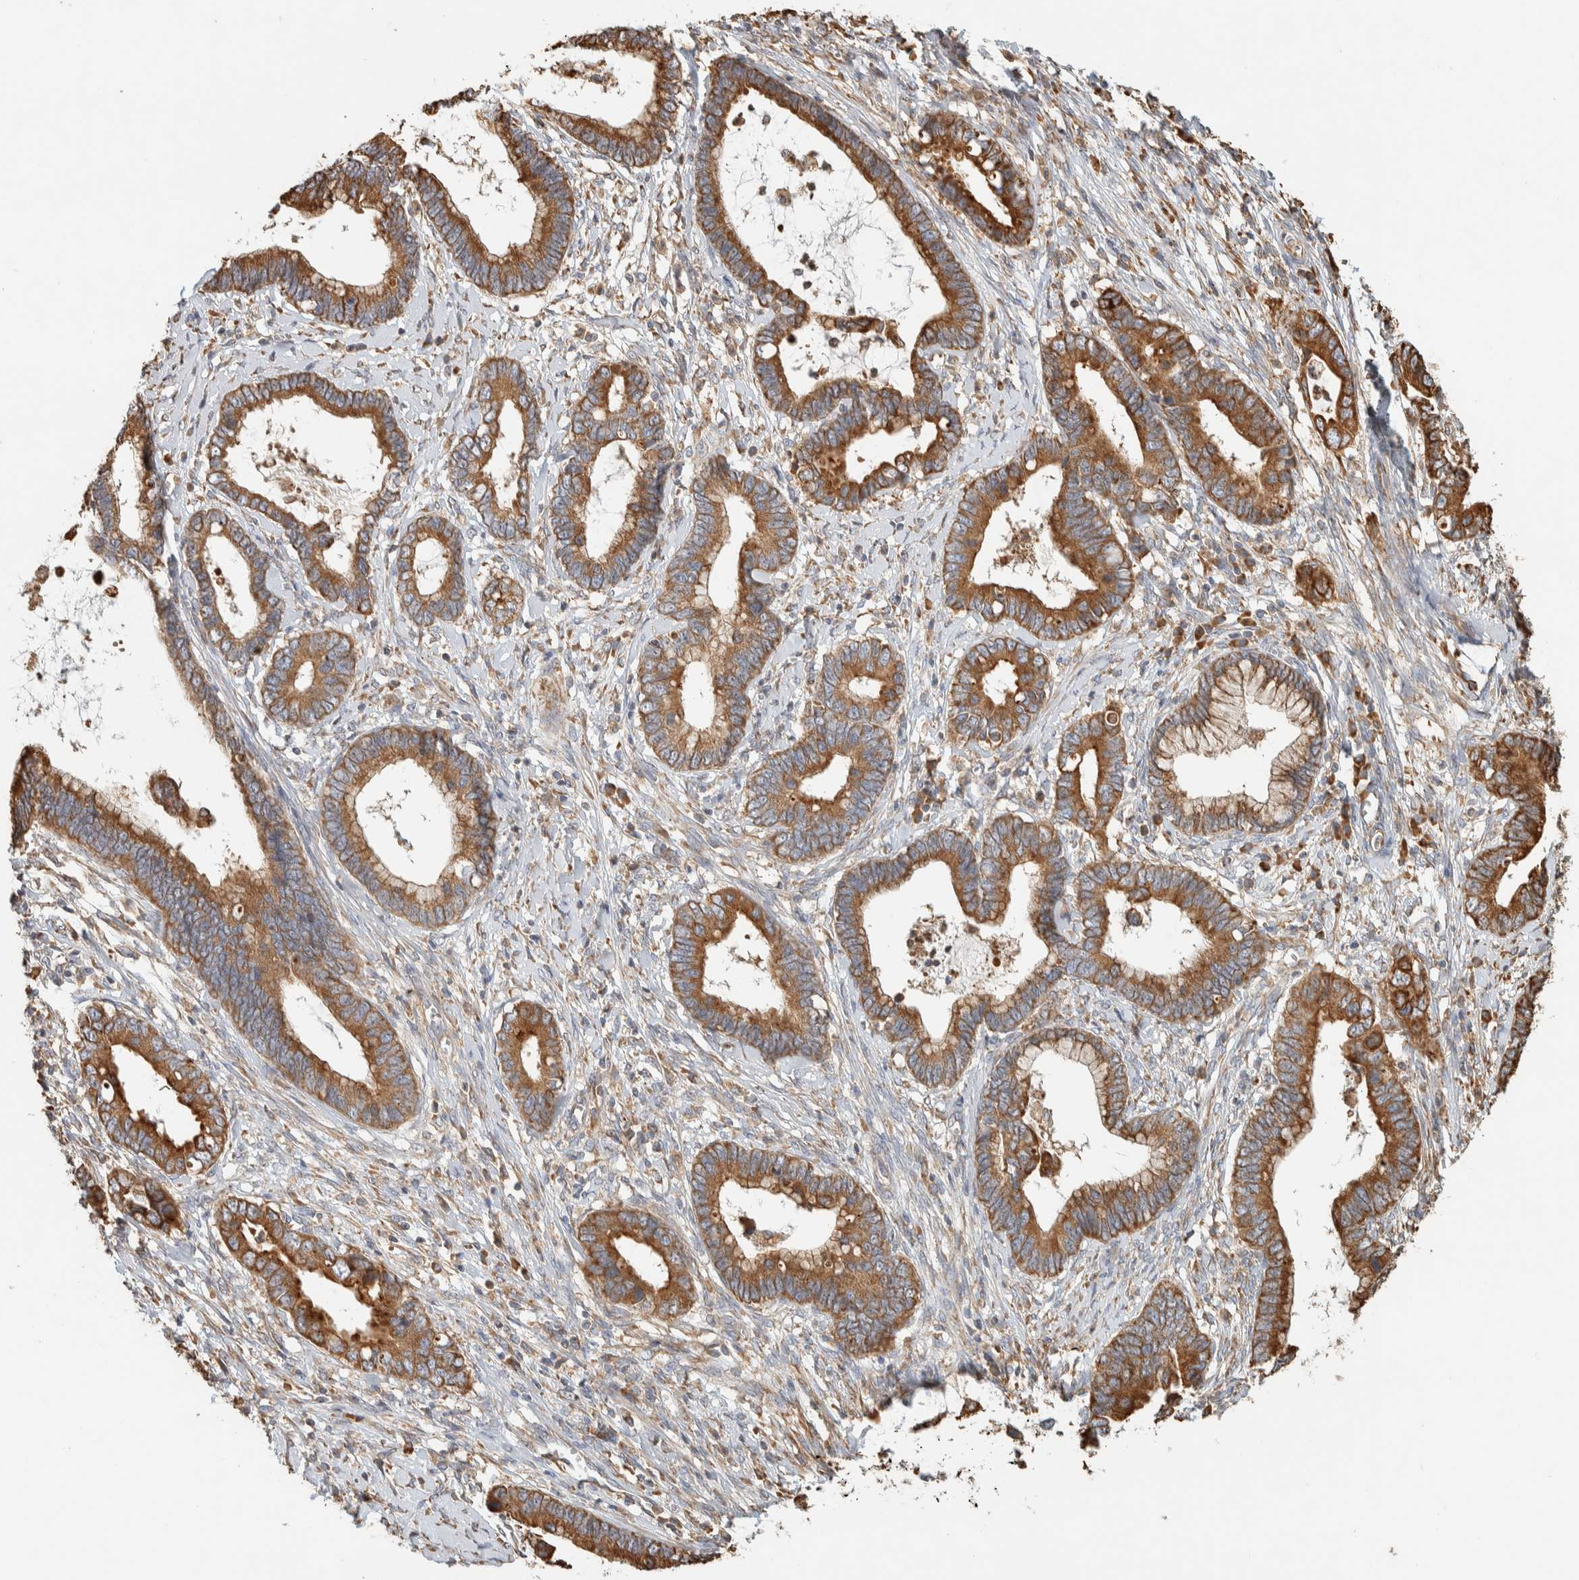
{"staining": {"intensity": "moderate", "quantity": ">75%", "location": "cytoplasmic/membranous"}, "tissue": "cervical cancer", "cell_type": "Tumor cells", "image_type": "cancer", "snomed": [{"axis": "morphology", "description": "Adenocarcinoma, NOS"}, {"axis": "topography", "description": "Cervix"}], "caption": "A photomicrograph of human cervical cancer (adenocarcinoma) stained for a protein demonstrates moderate cytoplasmic/membranous brown staining in tumor cells.", "gene": "RAB11FIP1", "patient": {"sex": "female", "age": 44}}